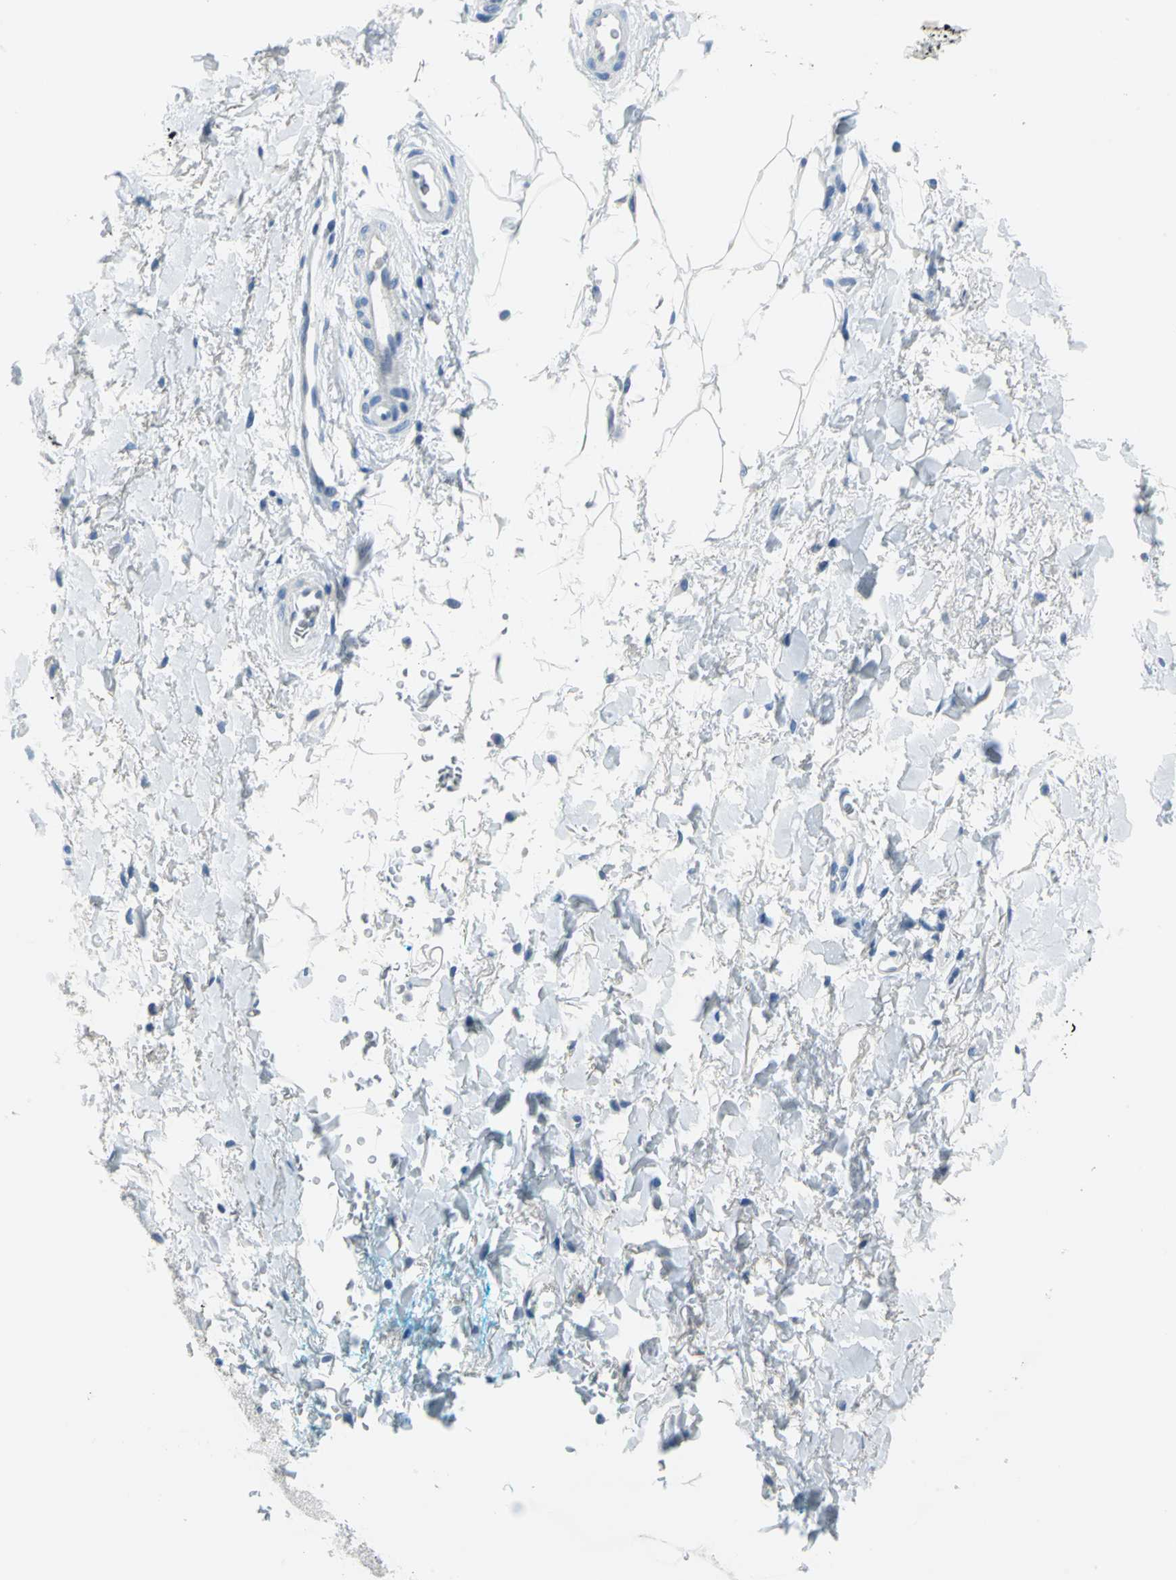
{"staining": {"intensity": "negative", "quantity": "none", "location": "none"}, "tissue": "adipose tissue", "cell_type": "Adipocytes", "image_type": "normal", "snomed": [{"axis": "morphology", "description": "Normal tissue, NOS"}, {"axis": "topography", "description": "Soft tissue"}, {"axis": "topography", "description": "Peripheral nerve tissue"}], "caption": "Immunohistochemistry of benign human adipose tissue exhibits no positivity in adipocytes. (Immunohistochemistry, brightfield microscopy, high magnification).", "gene": "PKLR", "patient": {"sex": "female", "age": 71}}